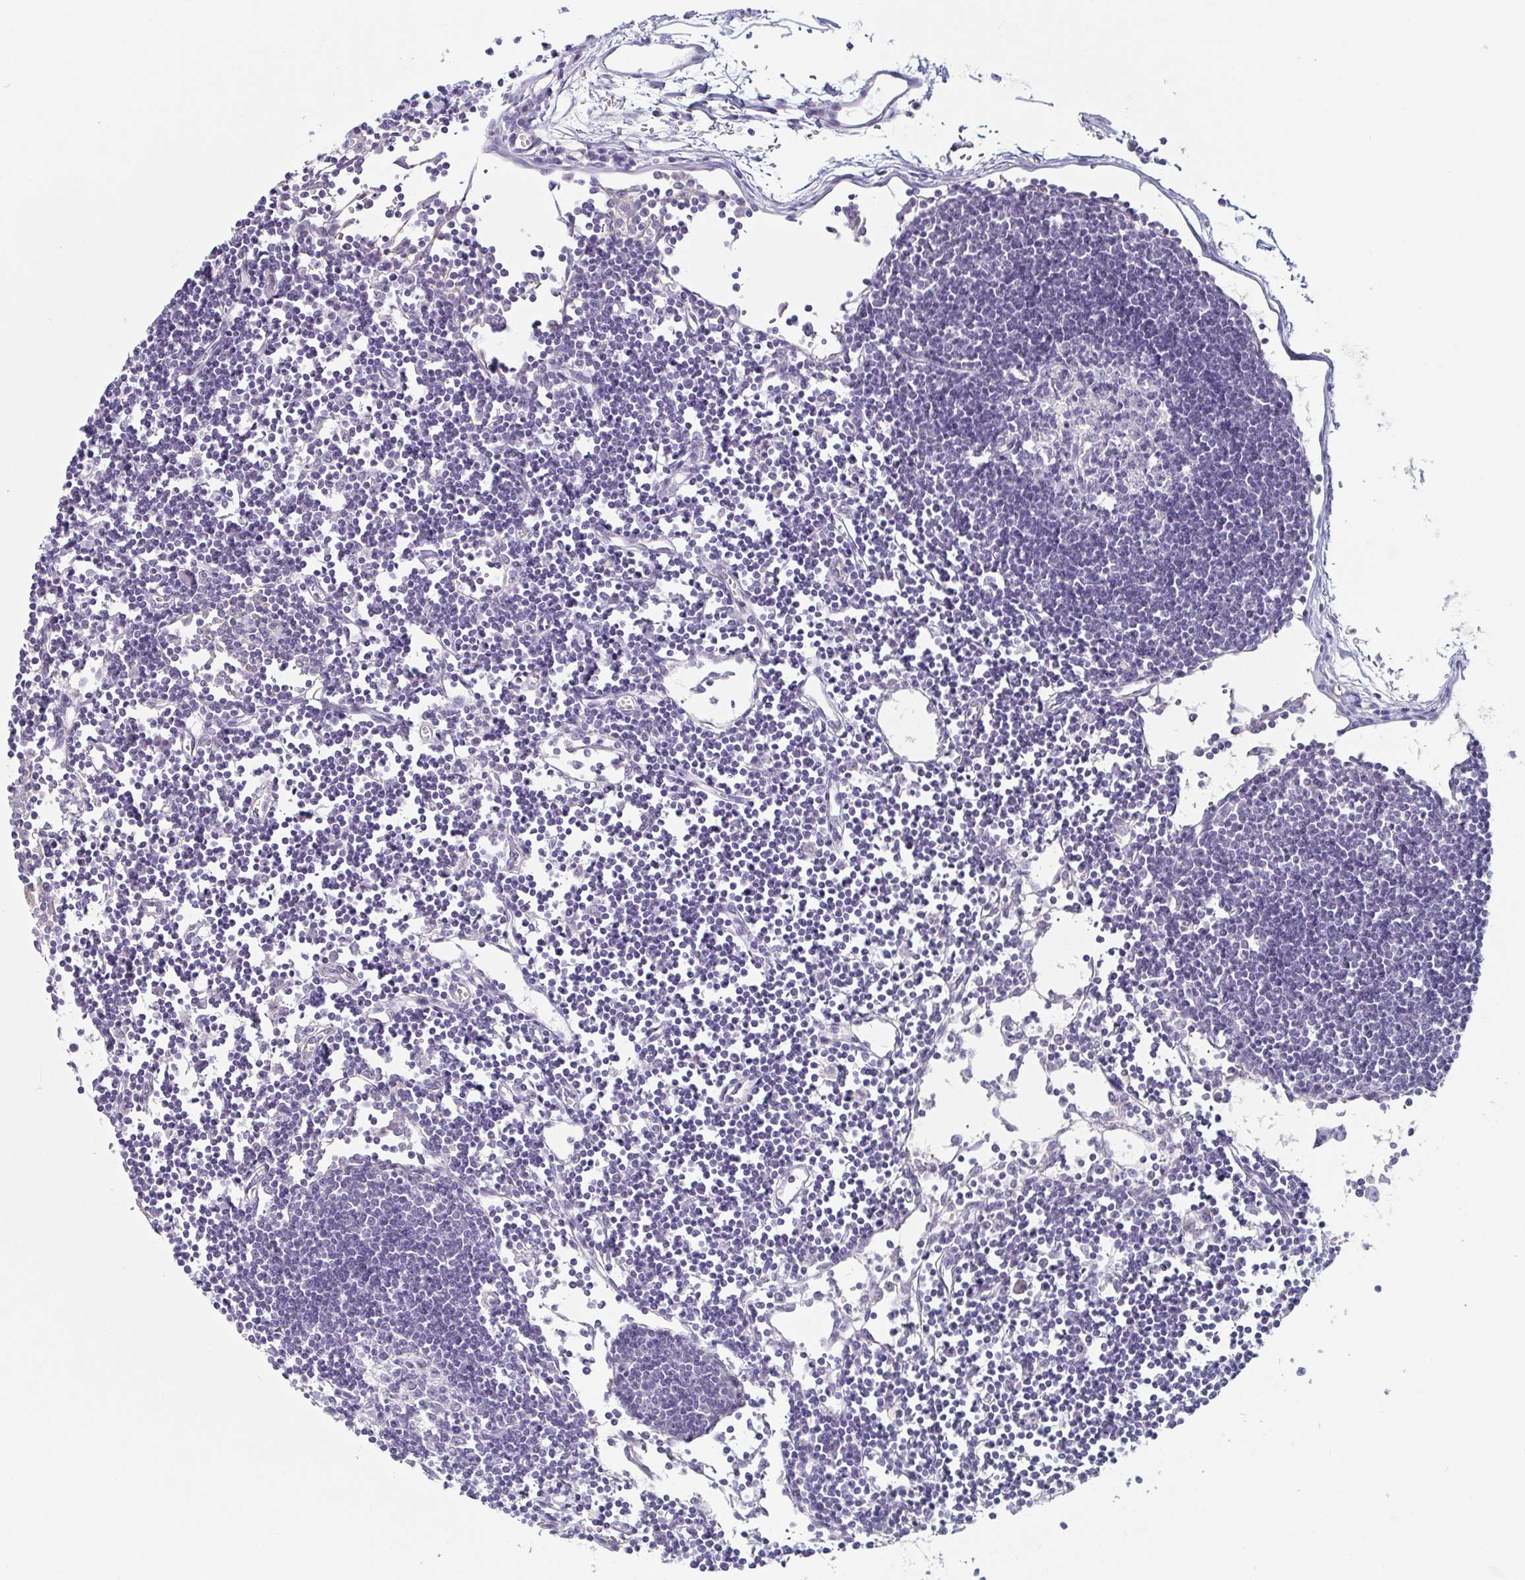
{"staining": {"intensity": "negative", "quantity": "none", "location": "none"}, "tissue": "lymph node", "cell_type": "Germinal center cells", "image_type": "normal", "snomed": [{"axis": "morphology", "description": "Normal tissue, NOS"}, {"axis": "topography", "description": "Lymph node"}], "caption": "The image shows no significant expression in germinal center cells of lymph node.", "gene": "COL17A1", "patient": {"sex": "female", "age": 65}}